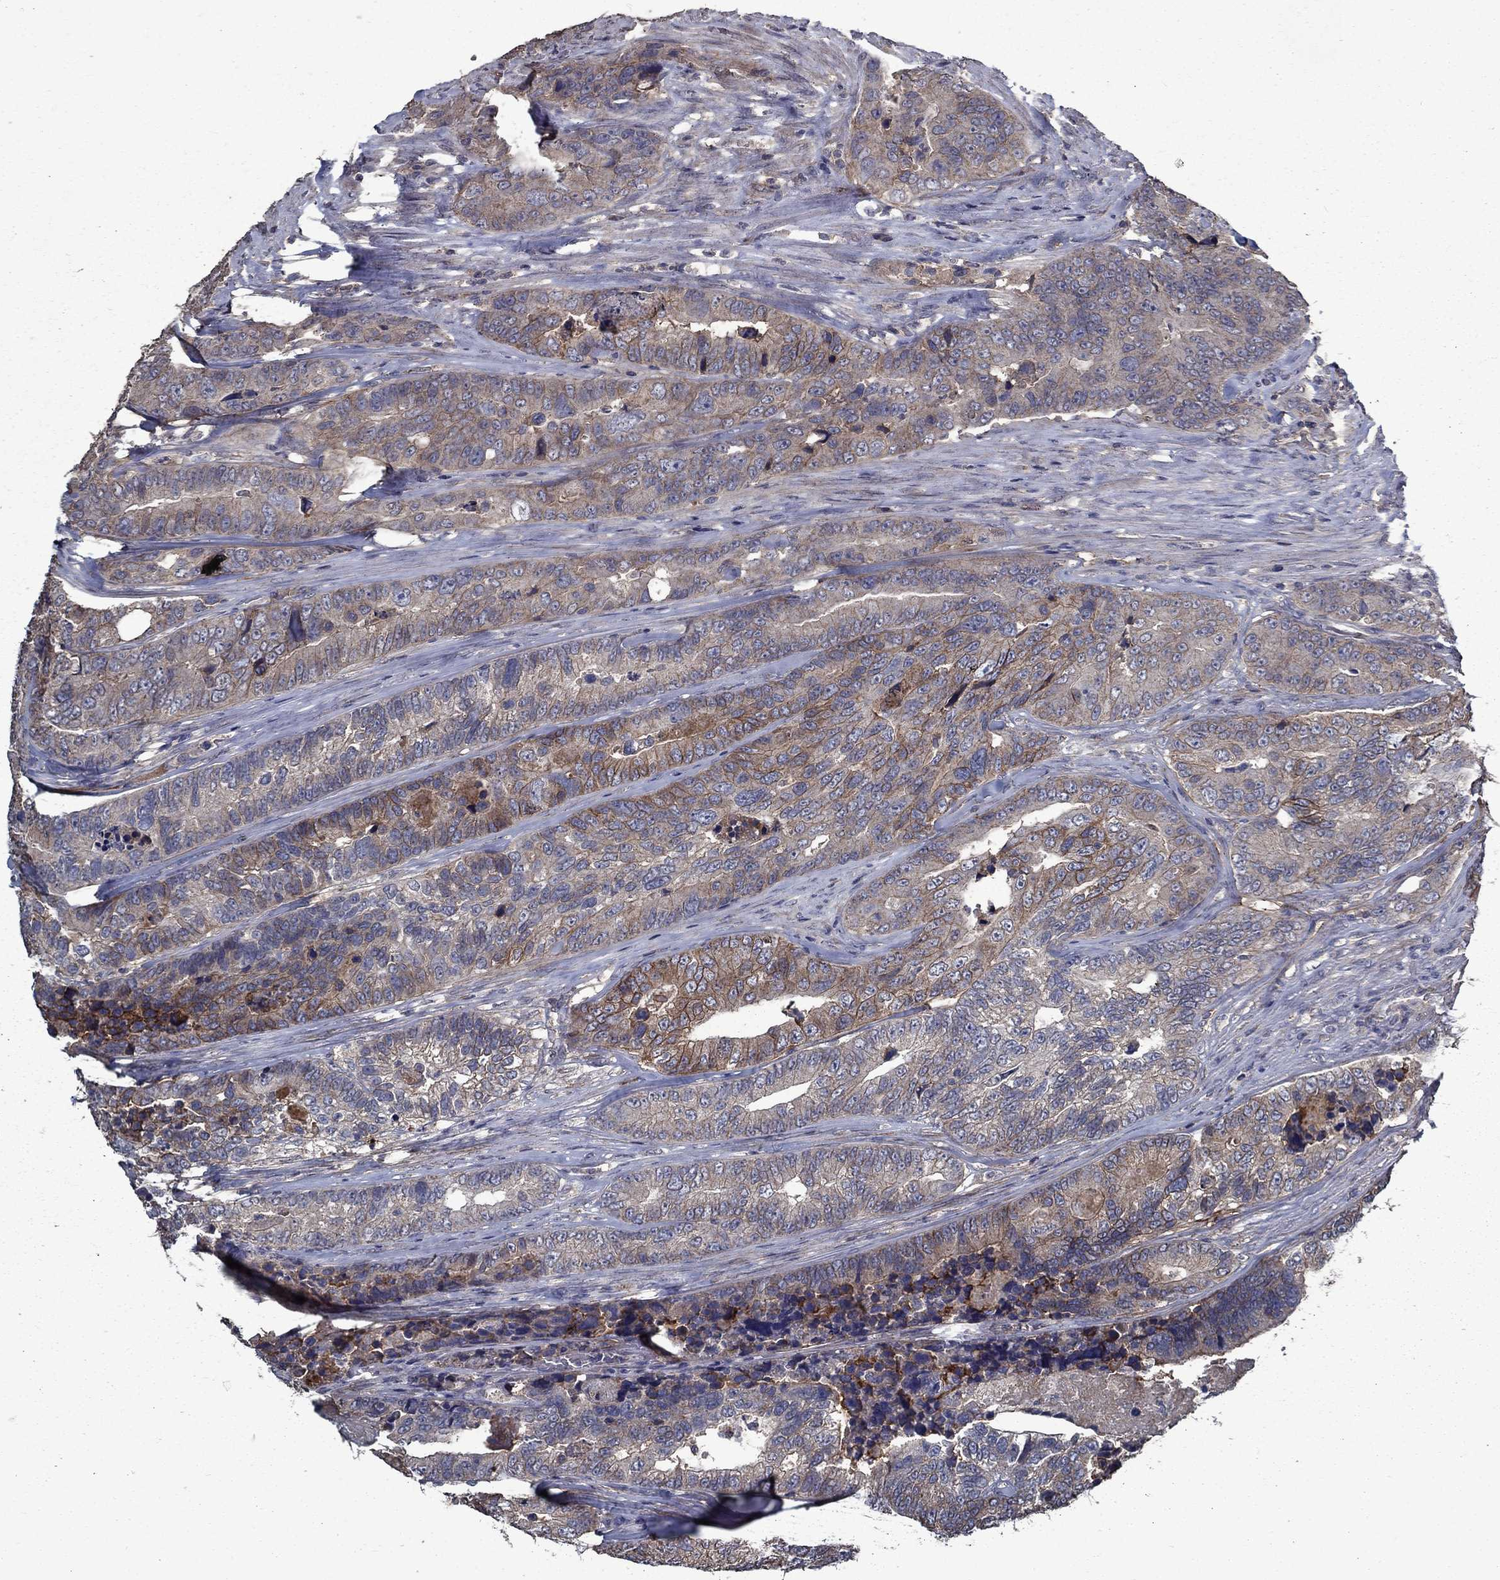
{"staining": {"intensity": "moderate", "quantity": "<25%", "location": "cytoplasmic/membranous"}, "tissue": "colorectal cancer", "cell_type": "Tumor cells", "image_type": "cancer", "snomed": [{"axis": "morphology", "description": "Adenocarcinoma, NOS"}, {"axis": "topography", "description": "Colon"}], "caption": "Protein positivity by immunohistochemistry (IHC) reveals moderate cytoplasmic/membranous staining in about <25% of tumor cells in adenocarcinoma (colorectal).", "gene": "SLC44A1", "patient": {"sex": "female", "age": 72}}